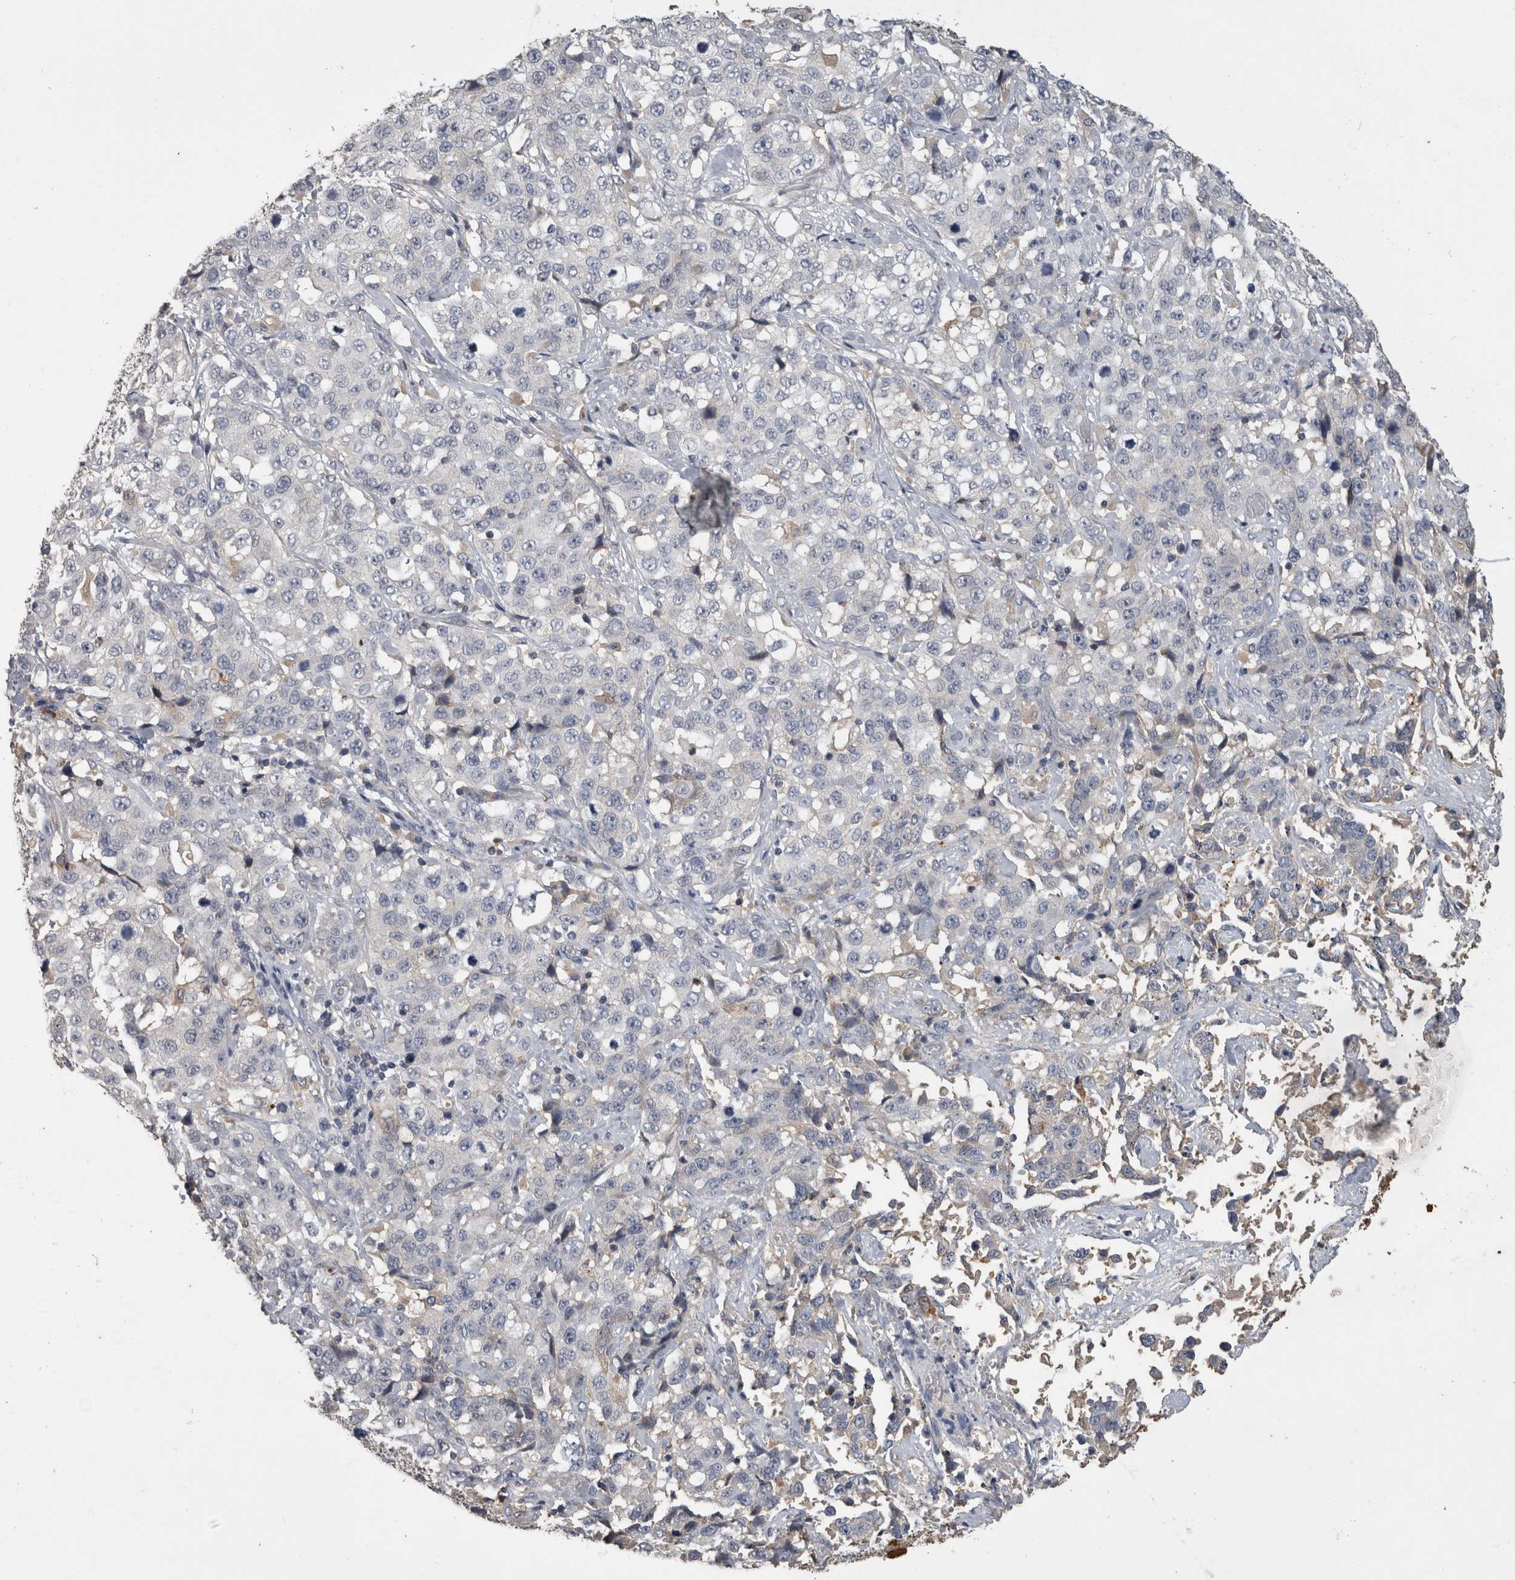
{"staining": {"intensity": "negative", "quantity": "none", "location": "none"}, "tissue": "stomach cancer", "cell_type": "Tumor cells", "image_type": "cancer", "snomed": [{"axis": "morphology", "description": "Normal tissue, NOS"}, {"axis": "morphology", "description": "Adenocarcinoma, NOS"}, {"axis": "topography", "description": "Stomach"}], "caption": "Immunohistochemical staining of stomach adenocarcinoma displays no significant positivity in tumor cells. Nuclei are stained in blue.", "gene": "ANXA13", "patient": {"sex": "male", "age": 48}}